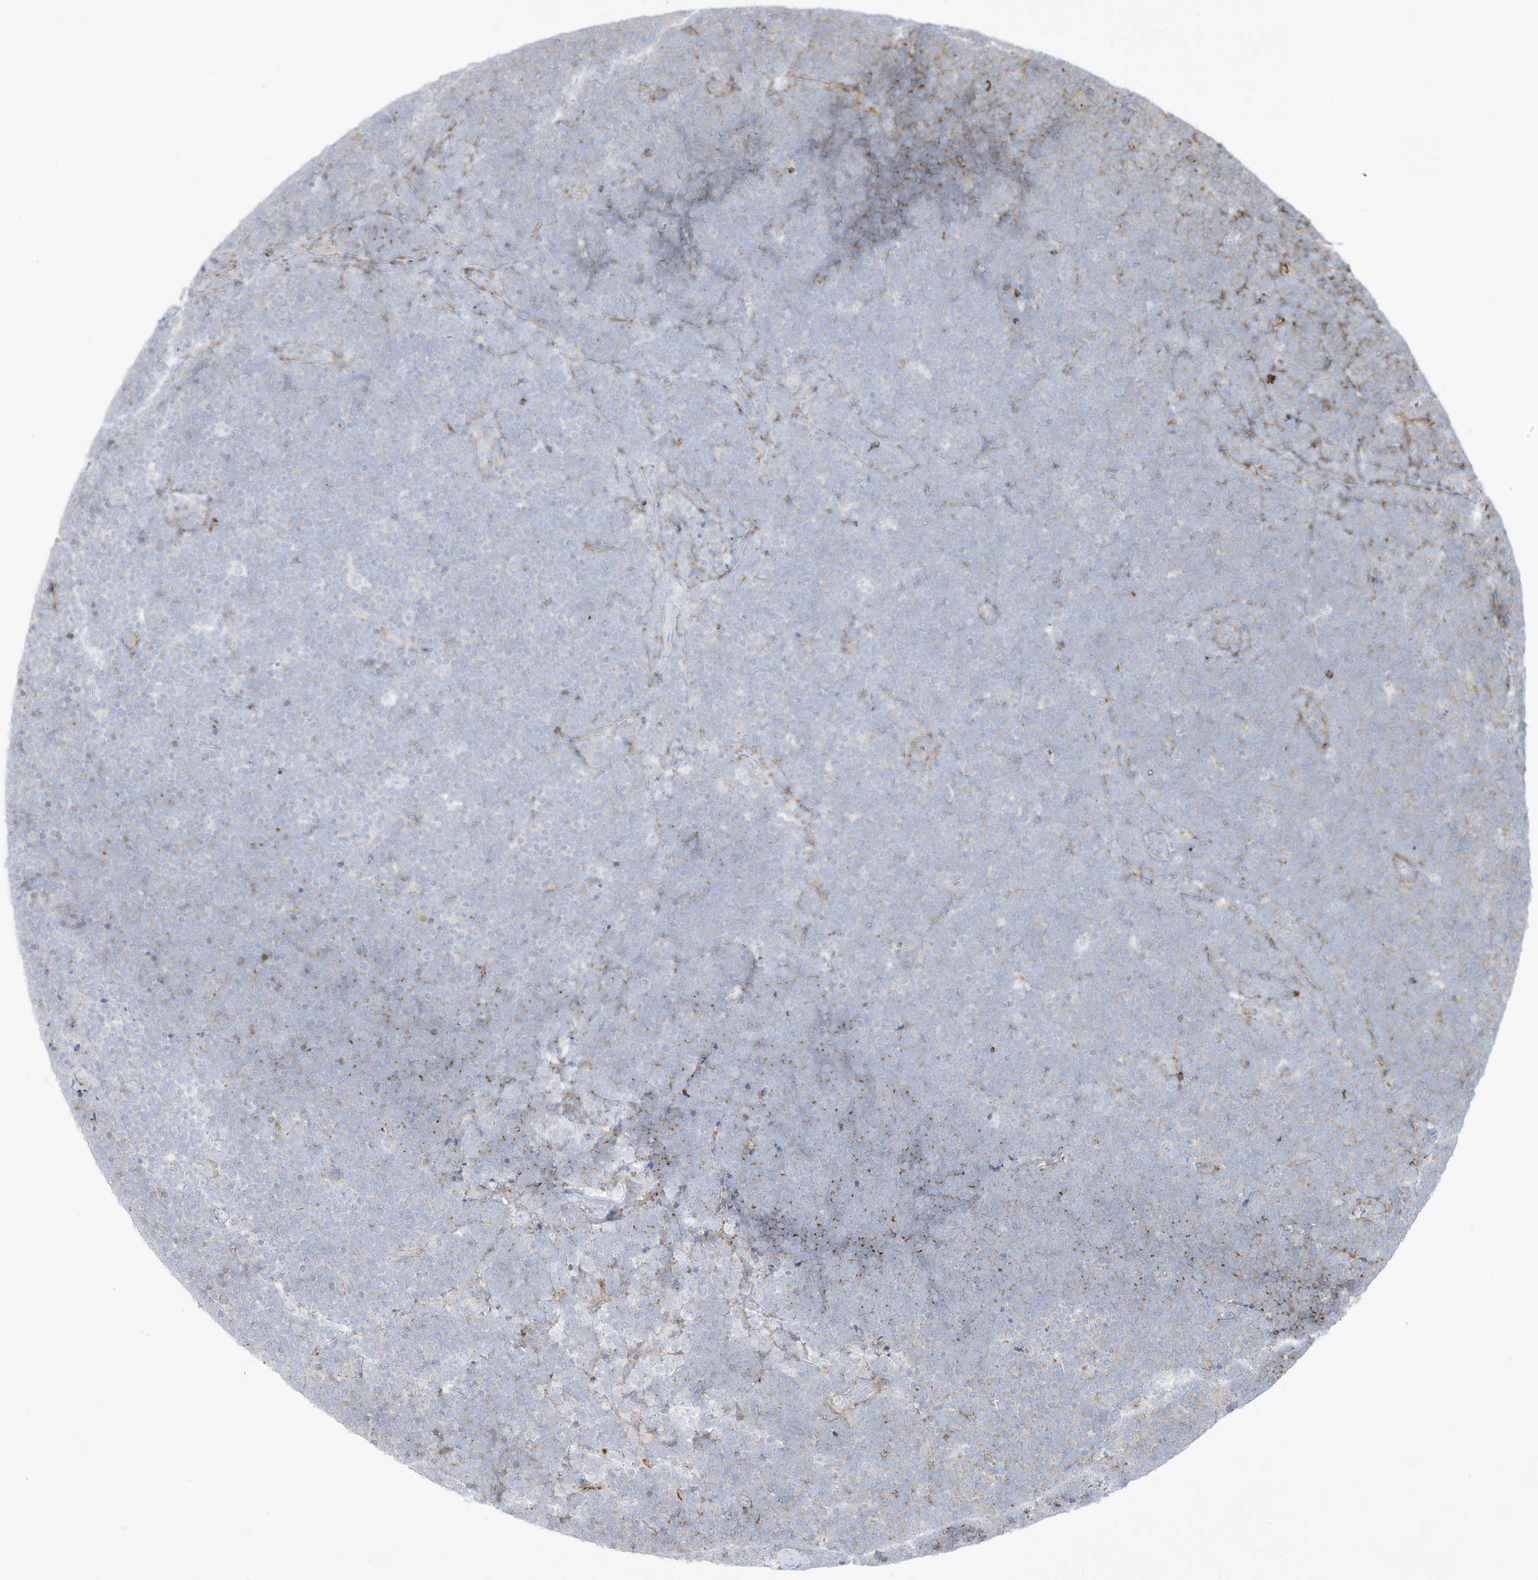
{"staining": {"intensity": "negative", "quantity": "none", "location": "none"}, "tissue": "lymphoma", "cell_type": "Tumor cells", "image_type": "cancer", "snomed": [{"axis": "morphology", "description": "Malignant lymphoma, non-Hodgkin's type, High grade"}, {"axis": "topography", "description": "Lymph node"}], "caption": "Lymphoma was stained to show a protein in brown. There is no significant staining in tumor cells.", "gene": "THNSL2", "patient": {"sex": "male", "age": 13}}